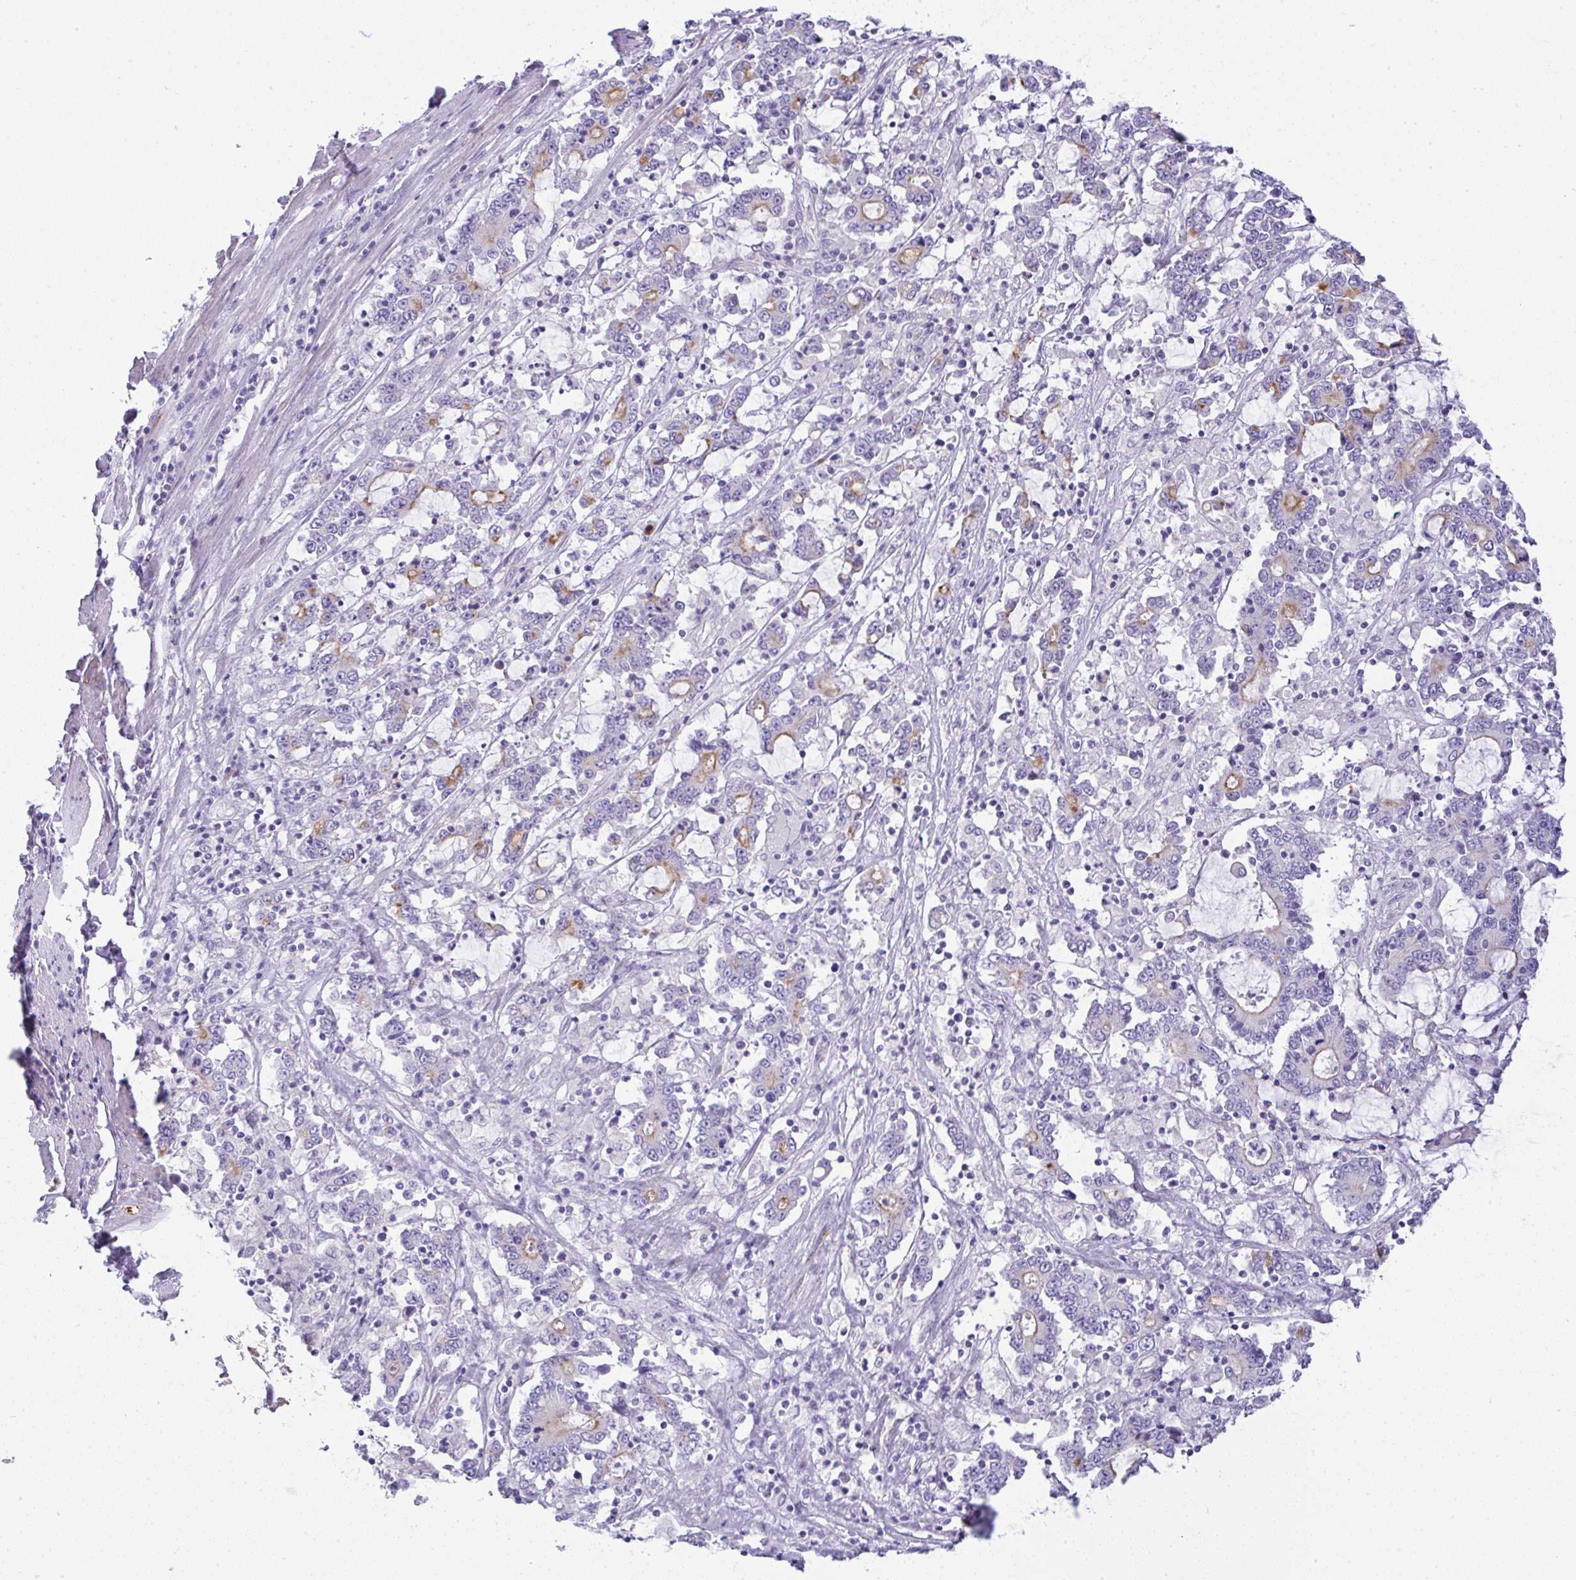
{"staining": {"intensity": "moderate", "quantity": "<25%", "location": "cytoplasmic/membranous"}, "tissue": "stomach cancer", "cell_type": "Tumor cells", "image_type": "cancer", "snomed": [{"axis": "morphology", "description": "Adenocarcinoma, NOS"}, {"axis": "topography", "description": "Stomach, upper"}], "caption": "Immunohistochemical staining of stomach cancer (adenocarcinoma) demonstrates low levels of moderate cytoplasmic/membranous protein expression in approximately <25% of tumor cells.", "gene": "FAM177A1", "patient": {"sex": "male", "age": 68}}